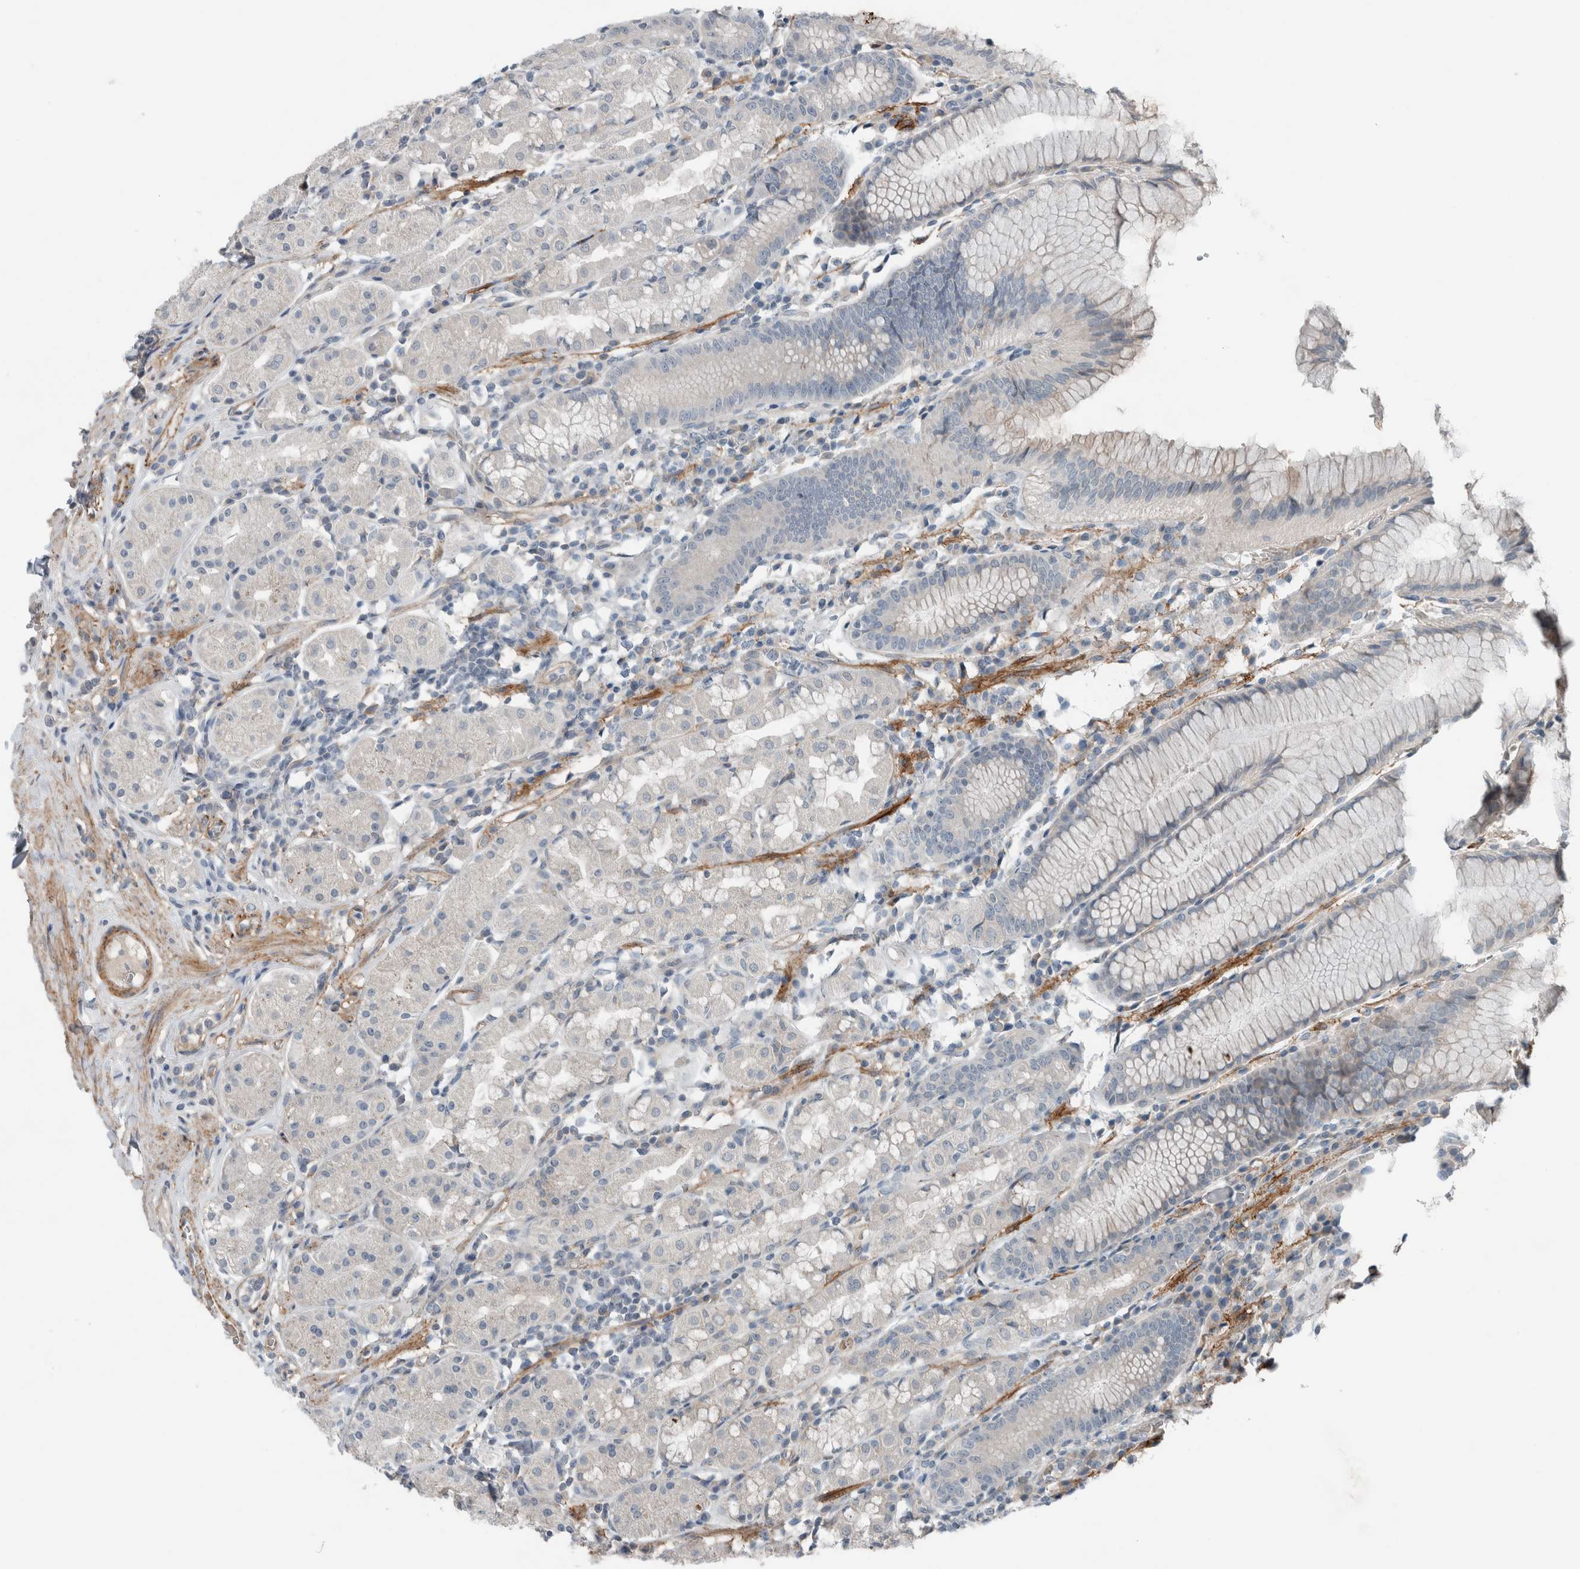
{"staining": {"intensity": "weak", "quantity": "<25%", "location": "cytoplasmic/membranous"}, "tissue": "stomach", "cell_type": "Glandular cells", "image_type": "normal", "snomed": [{"axis": "morphology", "description": "Normal tissue, NOS"}, {"axis": "topography", "description": "Stomach, lower"}], "caption": "This image is of normal stomach stained with IHC to label a protein in brown with the nuclei are counter-stained blue. There is no expression in glandular cells. (Stains: DAB immunohistochemistry with hematoxylin counter stain, Microscopy: brightfield microscopy at high magnification).", "gene": "JADE2", "patient": {"sex": "female", "age": 56}}